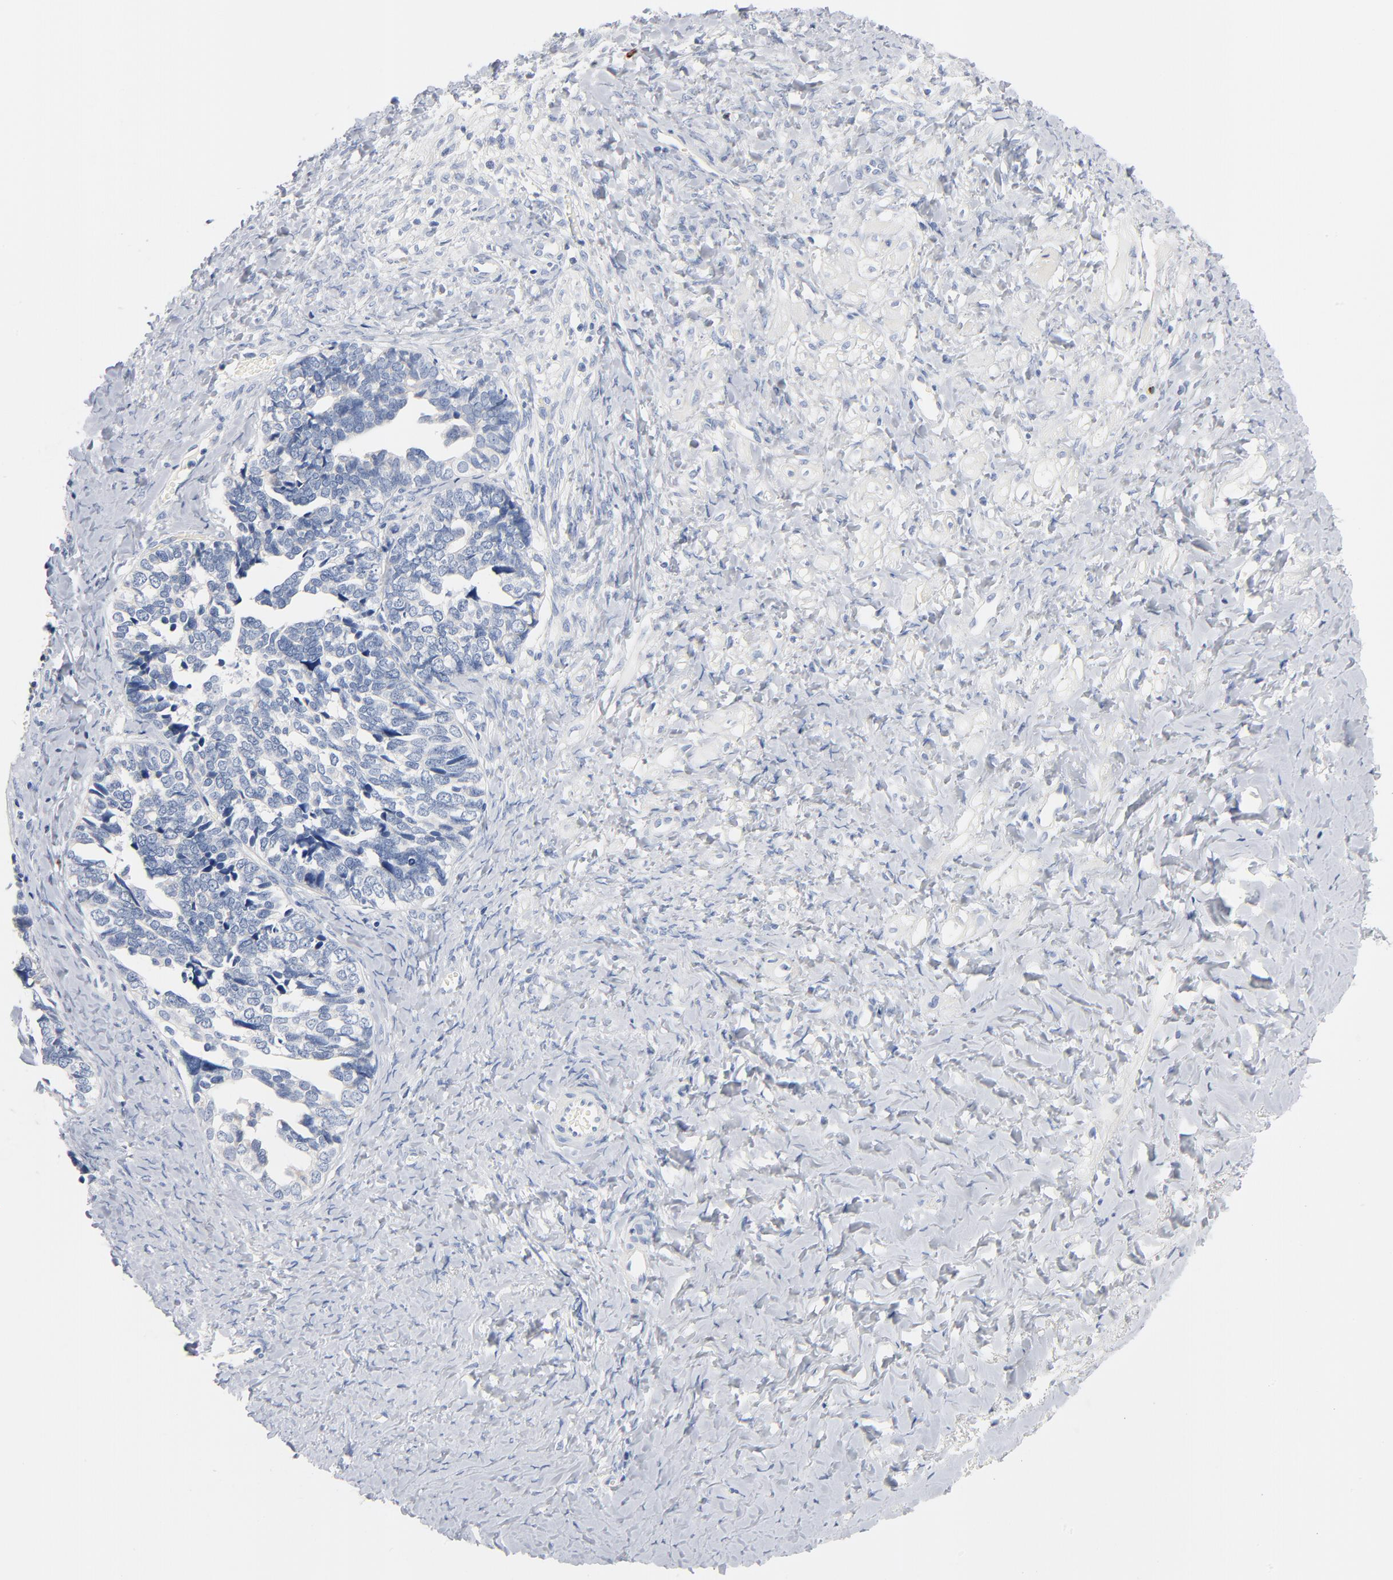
{"staining": {"intensity": "negative", "quantity": "none", "location": "none"}, "tissue": "ovarian cancer", "cell_type": "Tumor cells", "image_type": "cancer", "snomed": [{"axis": "morphology", "description": "Cystadenocarcinoma, serous, NOS"}, {"axis": "topography", "description": "Ovary"}], "caption": "Tumor cells show no significant staining in ovarian serous cystadenocarcinoma.", "gene": "GZMB", "patient": {"sex": "female", "age": 77}}